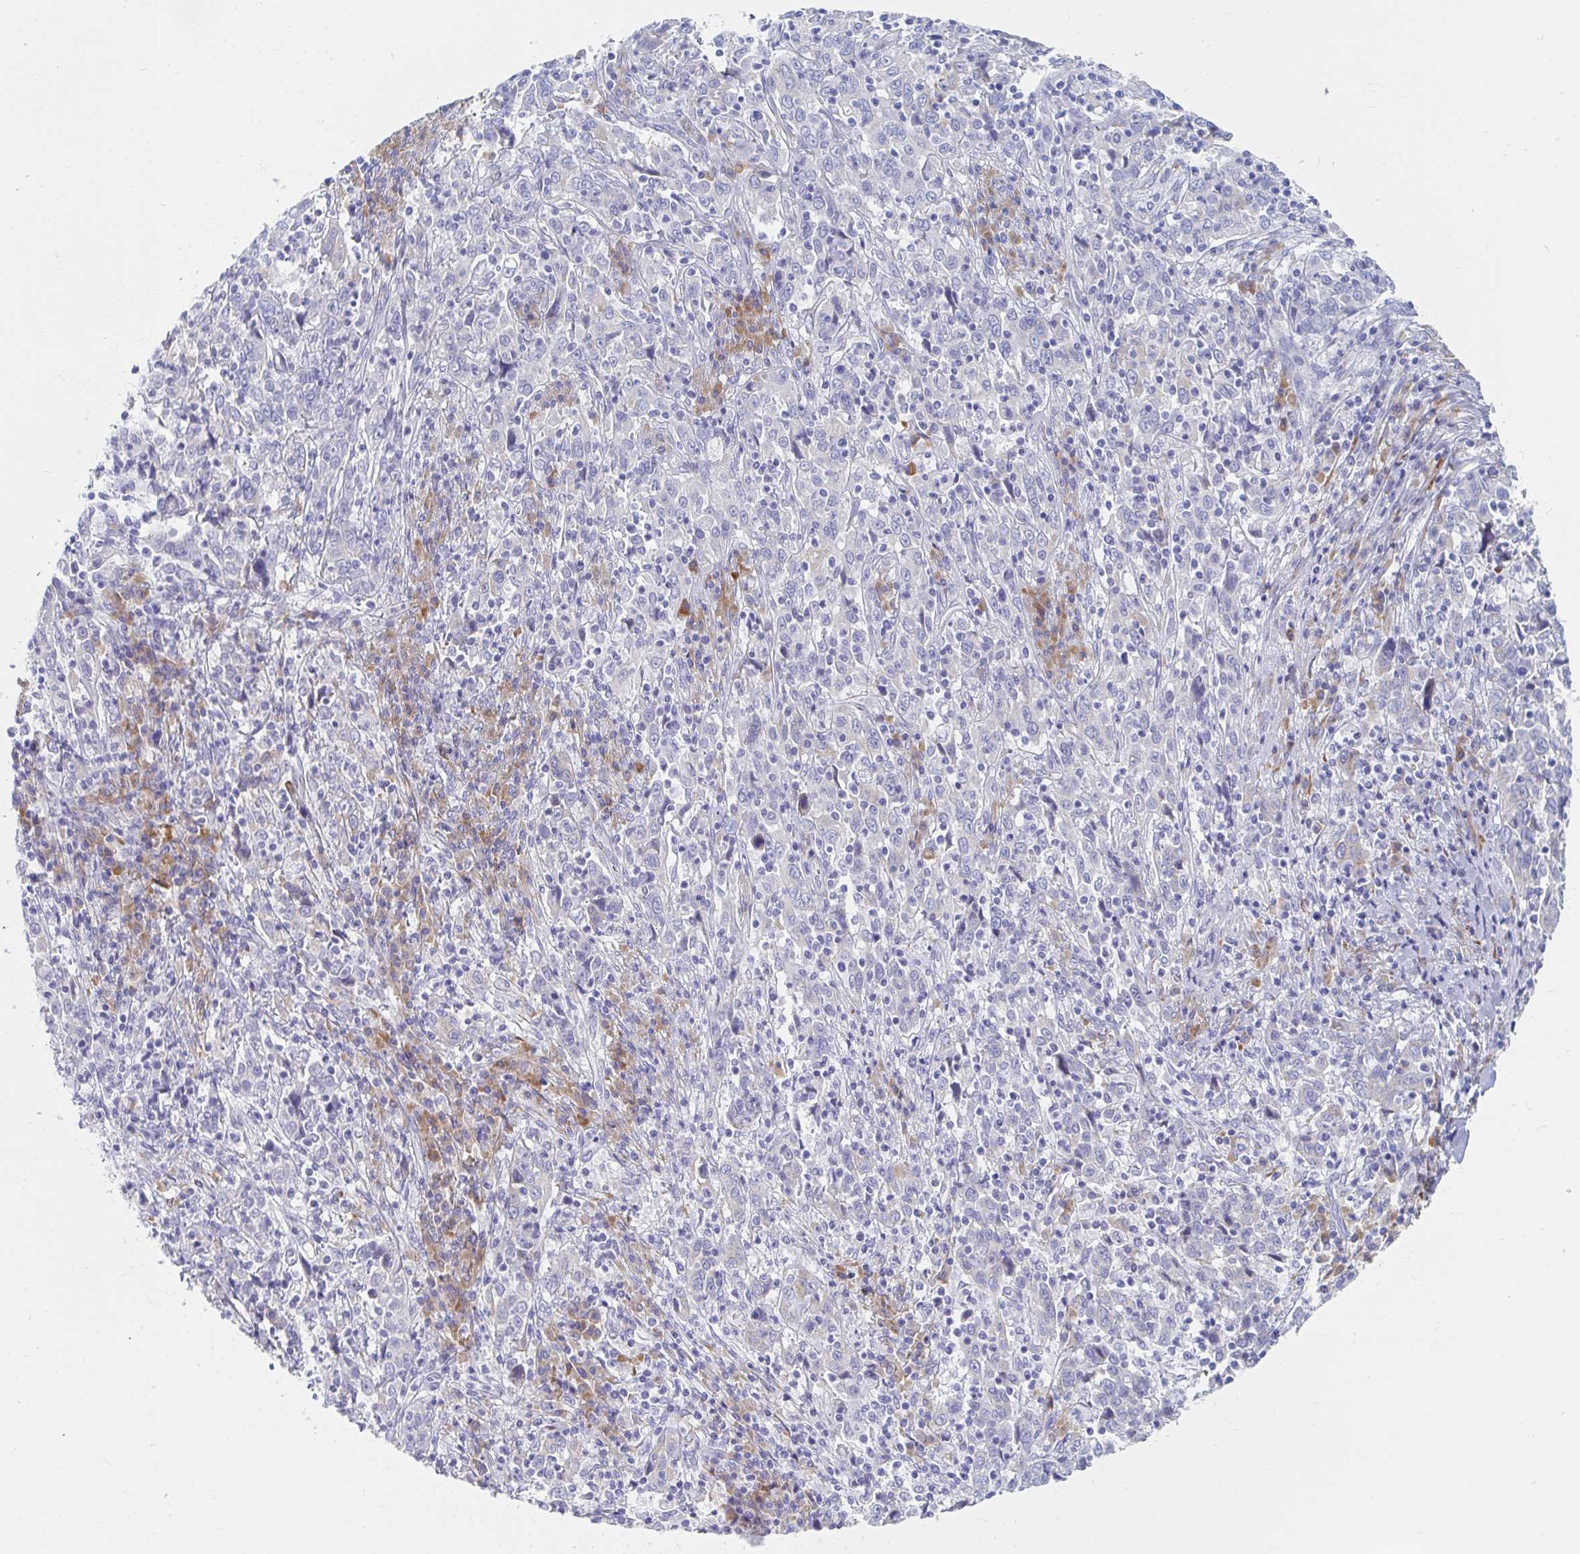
{"staining": {"intensity": "negative", "quantity": "none", "location": "none"}, "tissue": "cervical cancer", "cell_type": "Tumor cells", "image_type": "cancer", "snomed": [{"axis": "morphology", "description": "Squamous cell carcinoma, NOS"}, {"axis": "topography", "description": "Cervix"}], "caption": "Tumor cells show no significant positivity in cervical cancer (squamous cell carcinoma).", "gene": "MYLK2", "patient": {"sex": "female", "age": 46}}